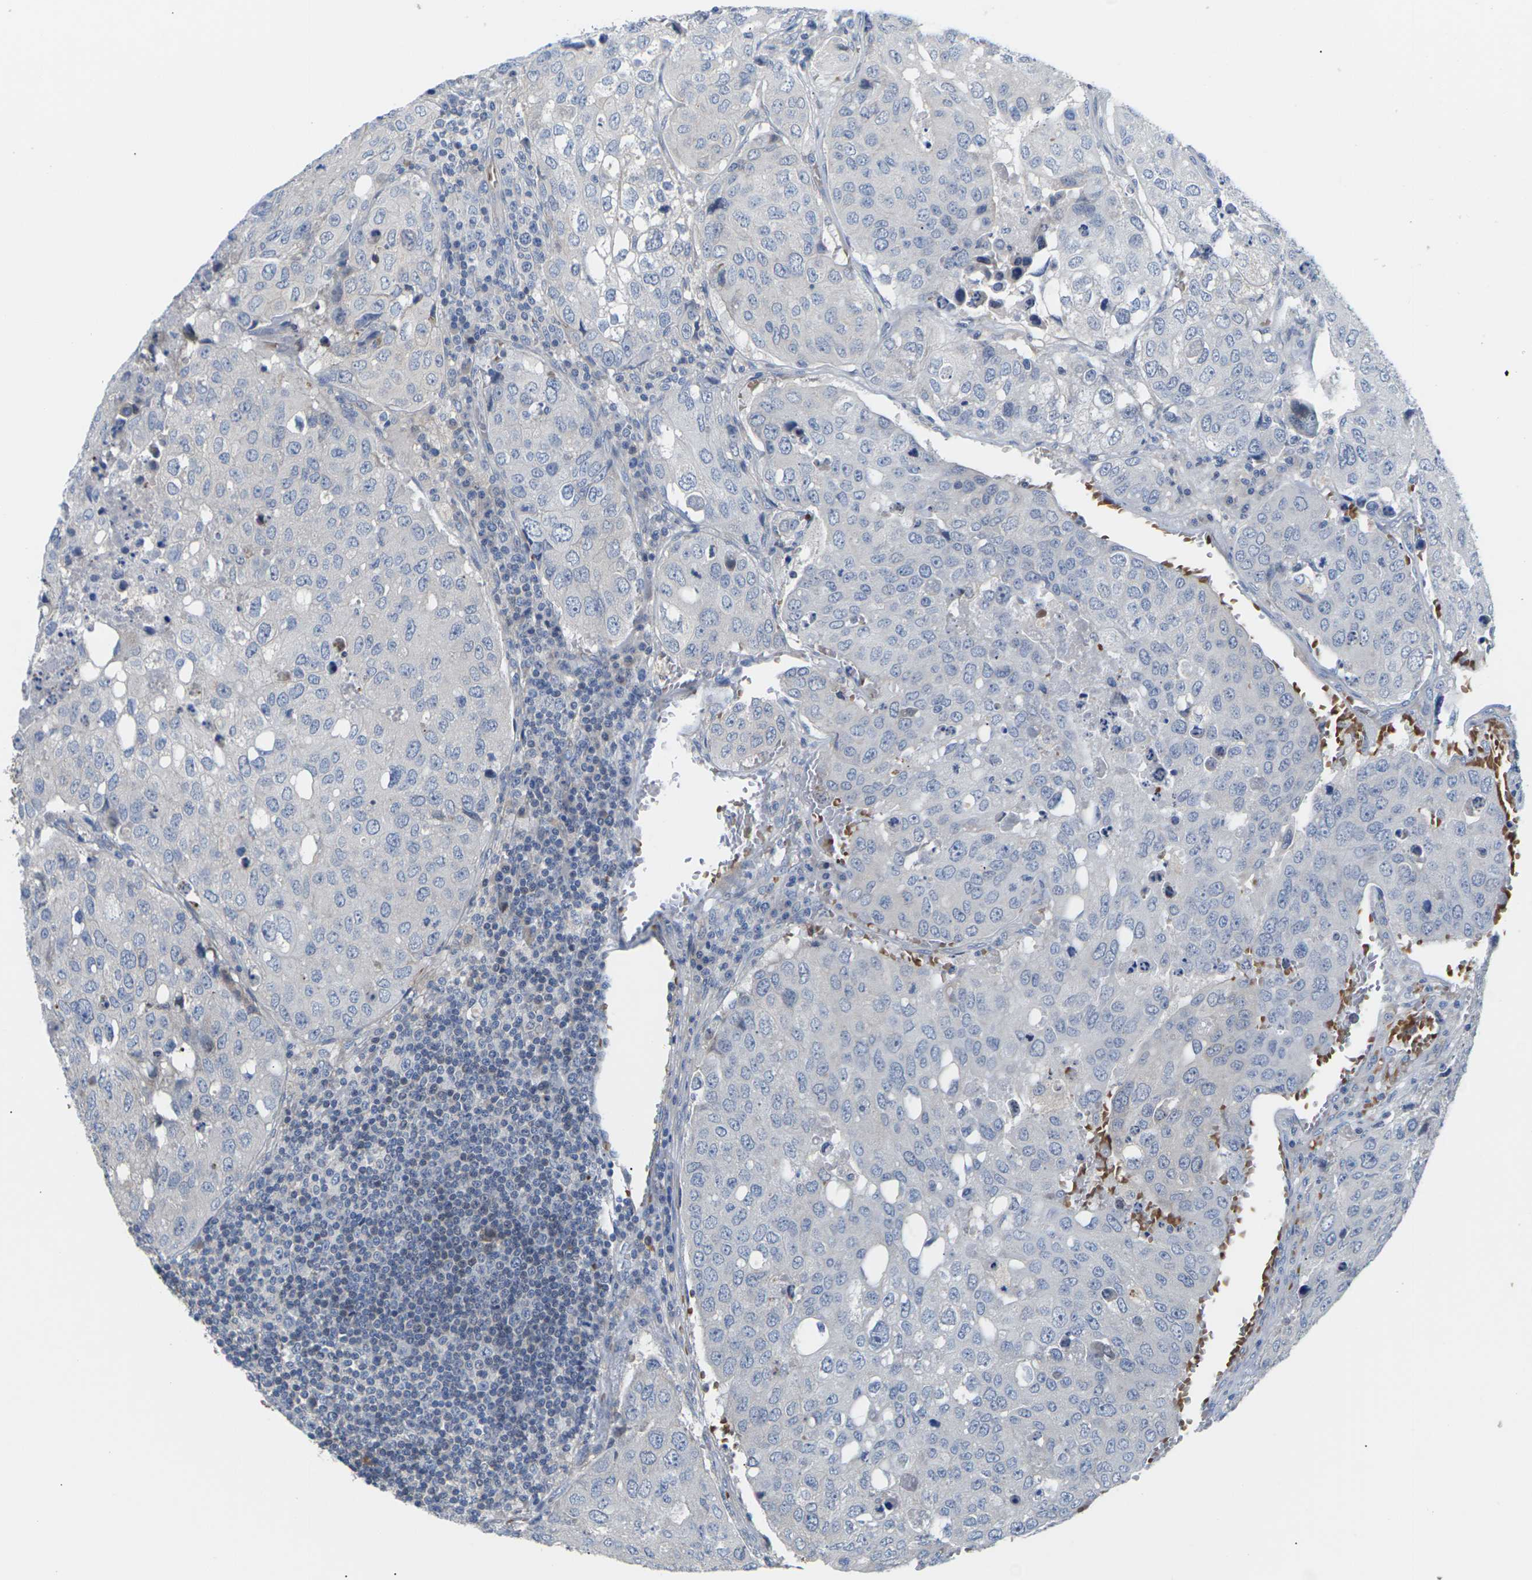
{"staining": {"intensity": "negative", "quantity": "none", "location": "none"}, "tissue": "urothelial cancer", "cell_type": "Tumor cells", "image_type": "cancer", "snomed": [{"axis": "morphology", "description": "Urothelial carcinoma, High grade"}, {"axis": "topography", "description": "Lymph node"}, {"axis": "topography", "description": "Urinary bladder"}], "caption": "This is an immunohistochemistry (IHC) micrograph of human urothelial carcinoma (high-grade). There is no expression in tumor cells.", "gene": "TMCO4", "patient": {"sex": "male", "age": 51}}